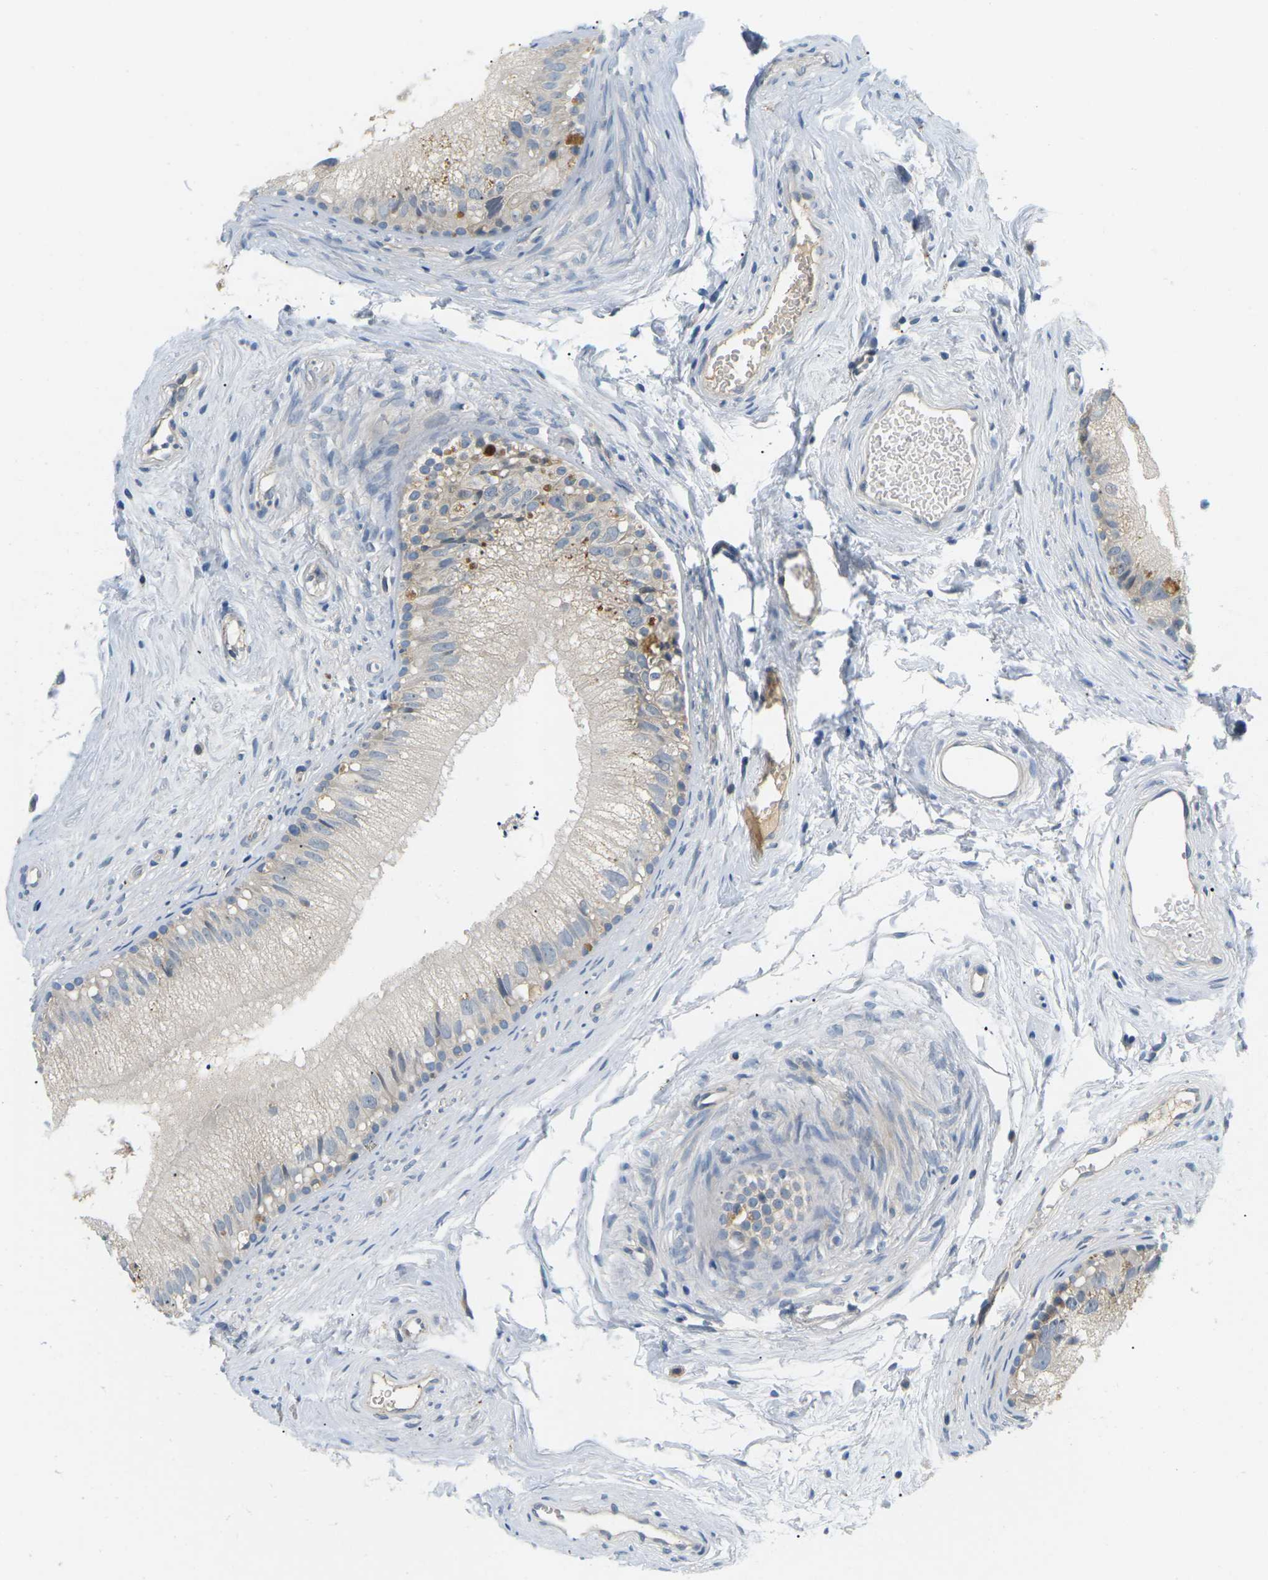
{"staining": {"intensity": "negative", "quantity": "none", "location": "none"}, "tissue": "epididymis", "cell_type": "Glandular cells", "image_type": "normal", "snomed": [{"axis": "morphology", "description": "Normal tissue, NOS"}, {"axis": "topography", "description": "Epididymis"}], "caption": "This is a micrograph of immunohistochemistry (IHC) staining of benign epididymis, which shows no positivity in glandular cells.", "gene": "EVA1C", "patient": {"sex": "male", "age": 56}}